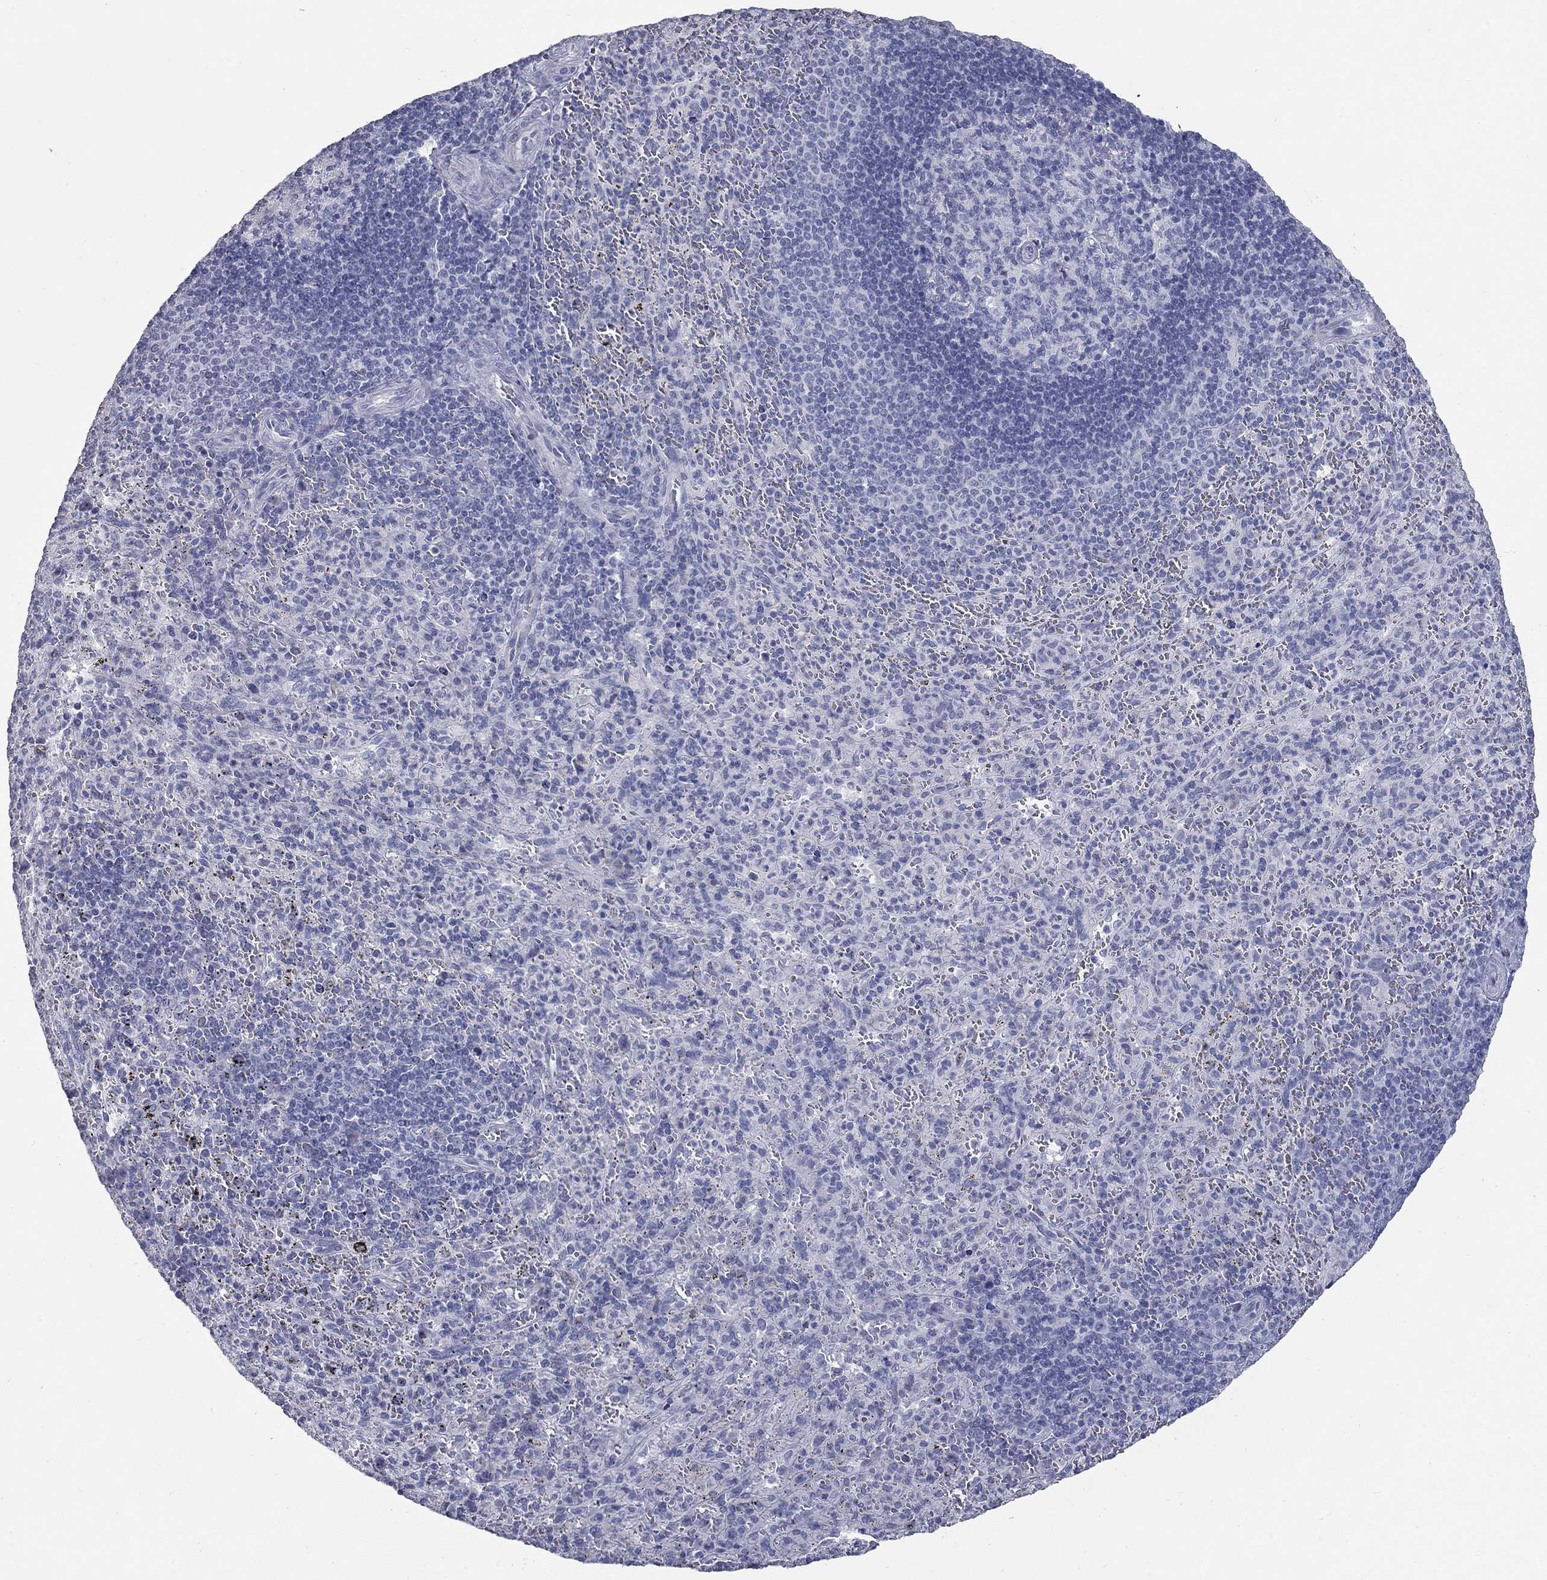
{"staining": {"intensity": "negative", "quantity": "none", "location": "none"}, "tissue": "spleen", "cell_type": "Cells in red pulp", "image_type": "normal", "snomed": [{"axis": "morphology", "description": "Normal tissue, NOS"}, {"axis": "topography", "description": "Spleen"}], "caption": "Cells in red pulp show no significant protein positivity in unremarkable spleen. The staining was performed using DAB to visualize the protein expression in brown, while the nuclei were stained in blue with hematoxylin (Magnification: 20x).", "gene": "TAC1", "patient": {"sex": "male", "age": 57}}